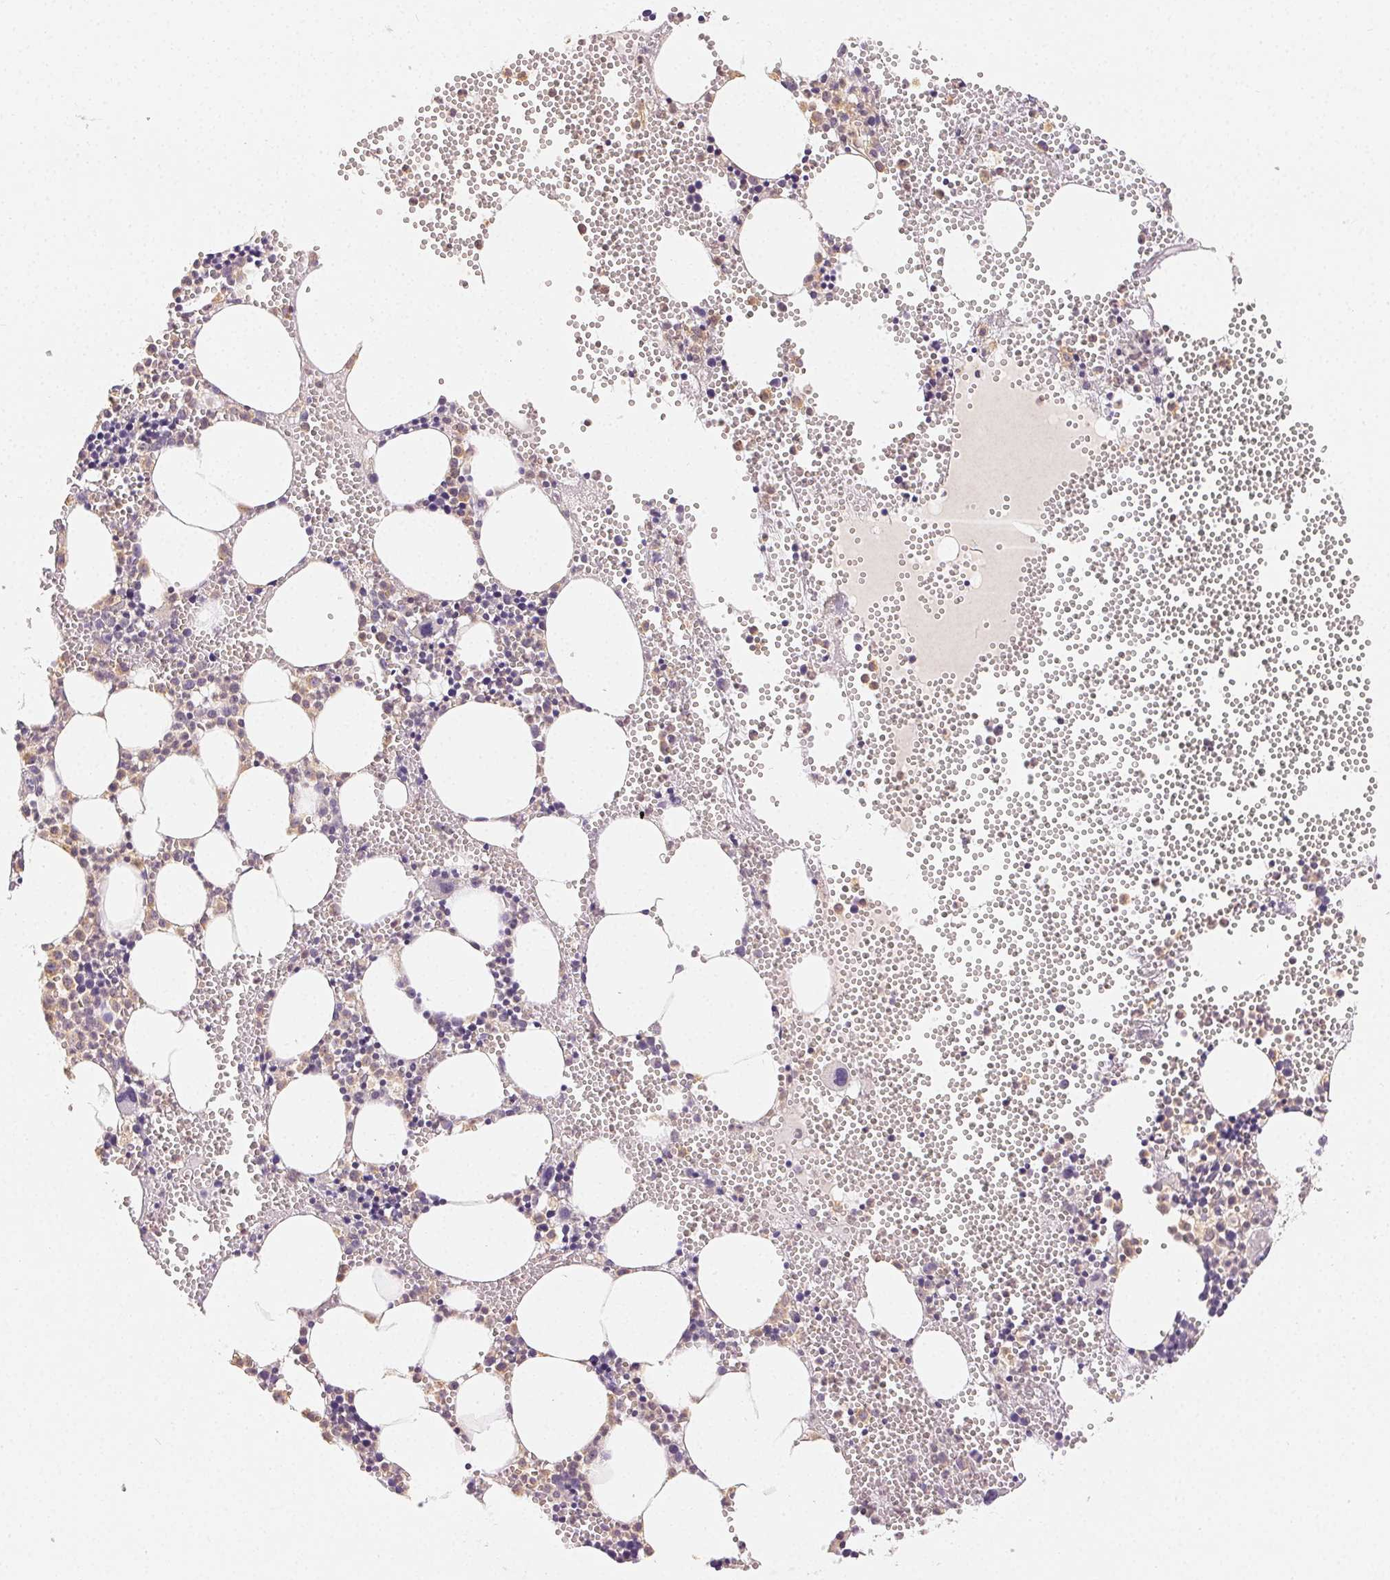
{"staining": {"intensity": "negative", "quantity": "none", "location": "none"}, "tissue": "bone marrow", "cell_type": "Hematopoietic cells", "image_type": "normal", "snomed": [{"axis": "morphology", "description": "Normal tissue, NOS"}, {"axis": "topography", "description": "Bone marrow"}], "caption": "An immunohistochemistry (IHC) photomicrograph of unremarkable bone marrow is shown. There is no staining in hematopoietic cells of bone marrow. (Brightfield microscopy of DAB immunohistochemistry (IHC) at high magnification).", "gene": "SEZ6L2", "patient": {"sex": "male", "age": 89}}